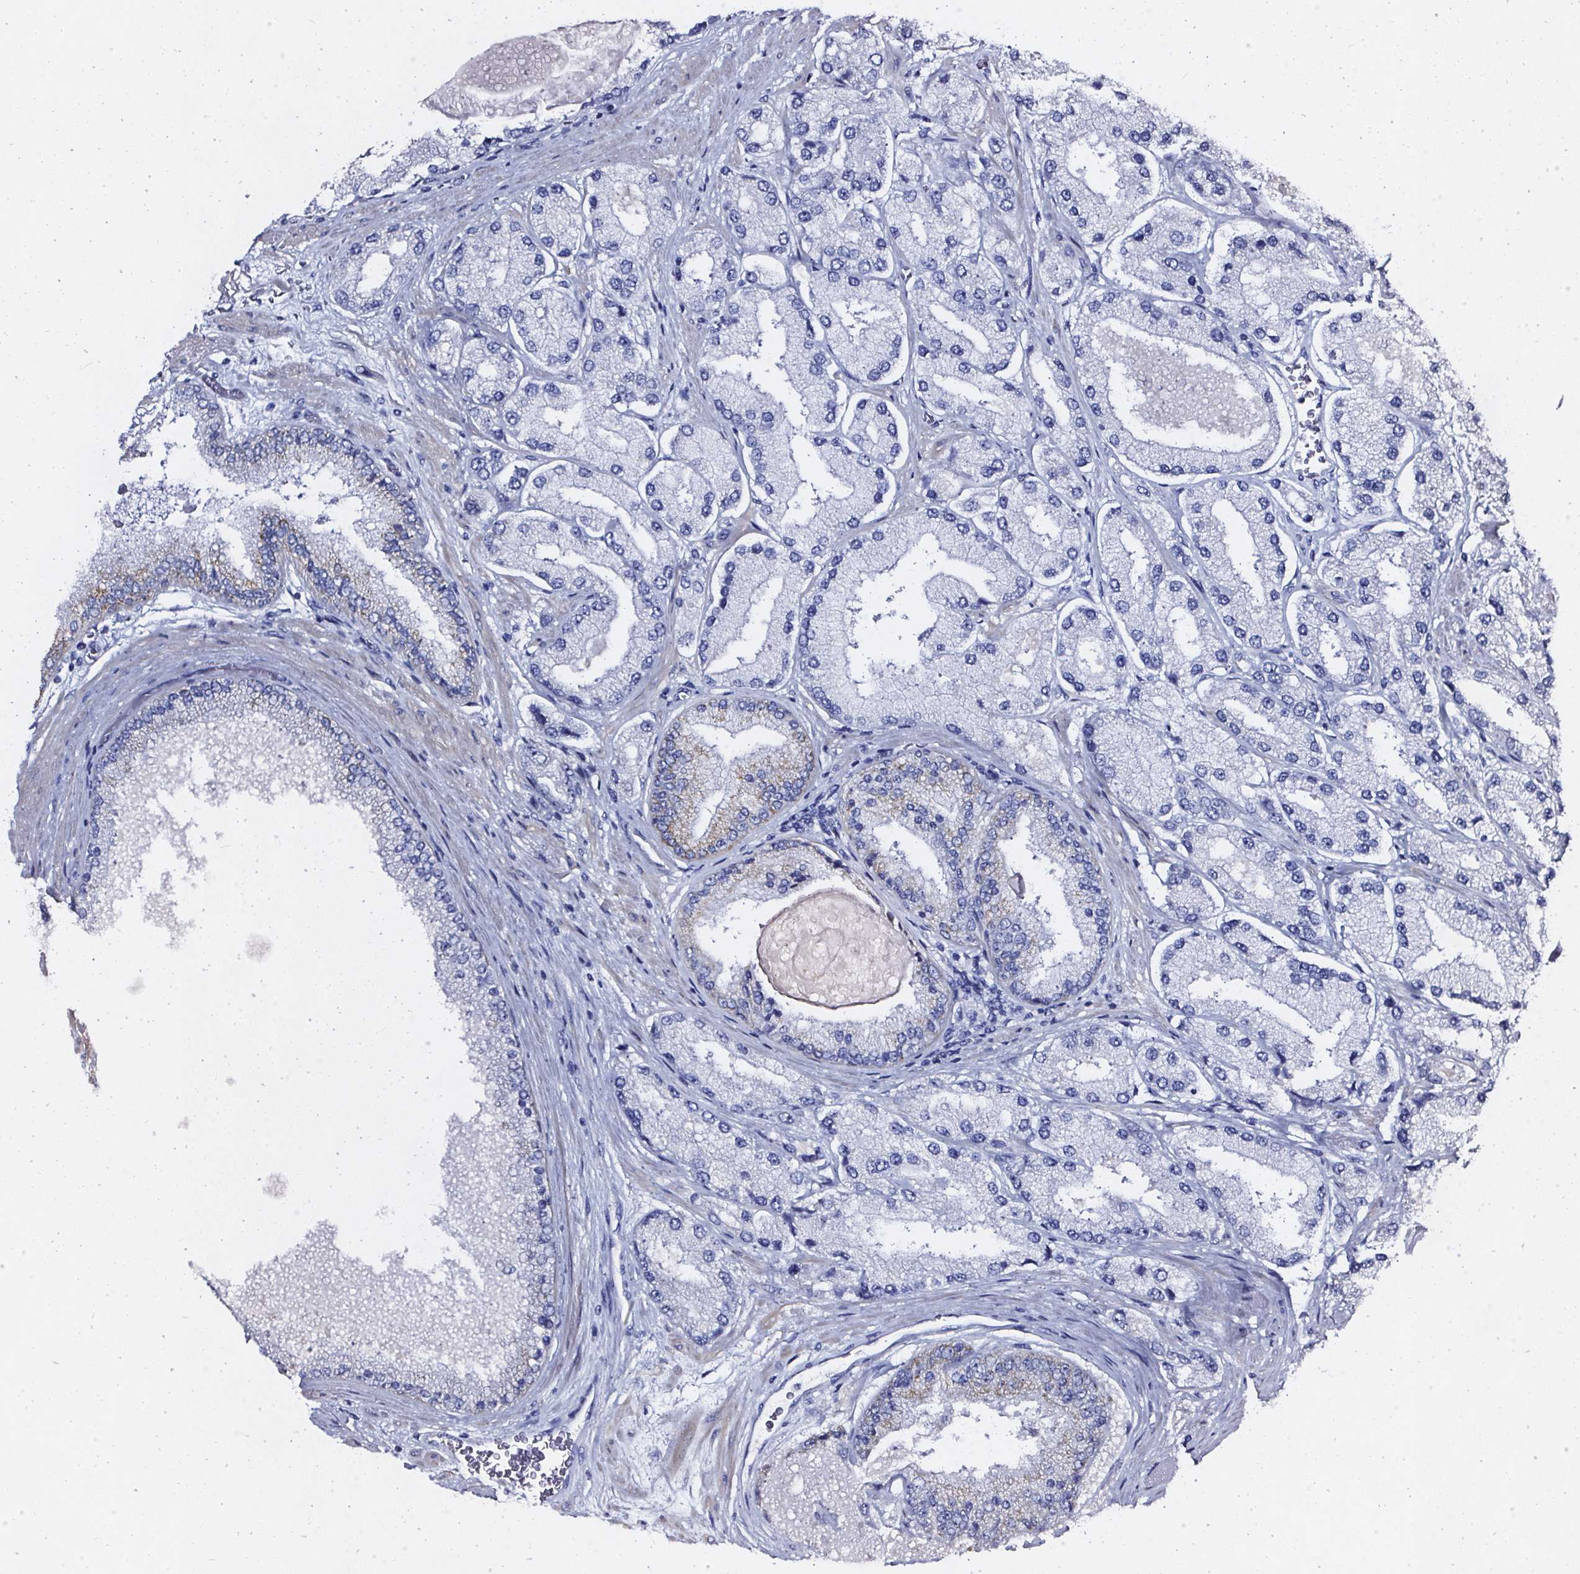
{"staining": {"intensity": "negative", "quantity": "none", "location": "none"}, "tissue": "prostate cancer", "cell_type": "Tumor cells", "image_type": "cancer", "snomed": [{"axis": "morphology", "description": "Adenocarcinoma, High grade"}, {"axis": "topography", "description": "Prostate"}], "caption": "DAB (3,3'-diaminobenzidine) immunohistochemical staining of adenocarcinoma (high-grade) (prostate) reveals no significant positivity in tumor cells.", "gene": "ELAVL2", "patient": {"sex": "male", "age": 67}}